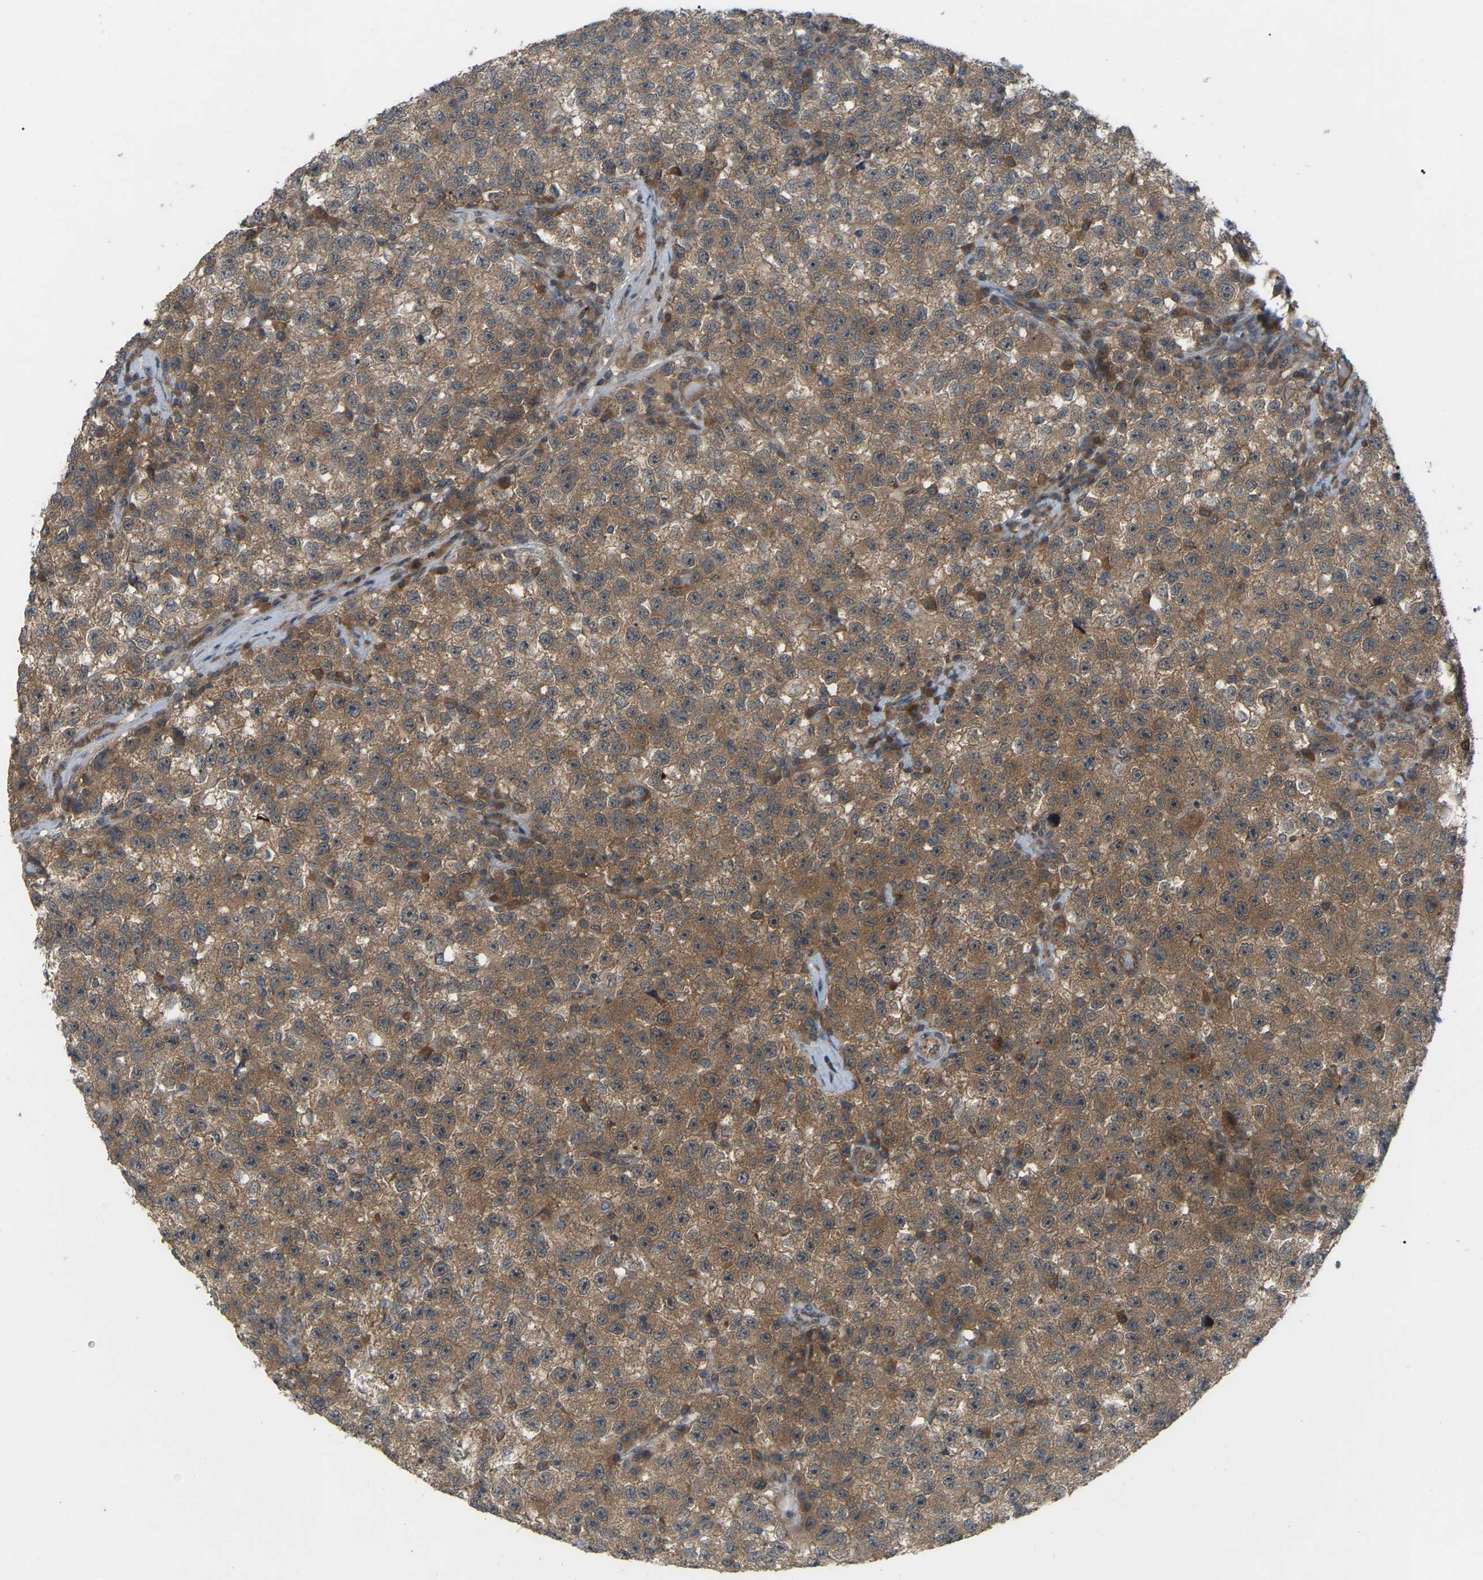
{"staining": {"intensity": "moderate", "quantity": ">75%", "location": "cytoplasmic/membranous"}, "tissue": "testis cancer", "cell_type": "Tumor cells", "image_type": "cancer", "snomed": [{"axis": "morphology", "description": "Seminoma, NOS"}, {"axis": "topography", "description": "Testis"}], "caption": "This is a micrograph of immunohistochemistry (IHC) staining of seminoma (testis), which shows moderate positivity in the cytoplasmic/membranous of tumor cells.", "gene": "CROT", "patient": {"sex": "male", "age": 22}}